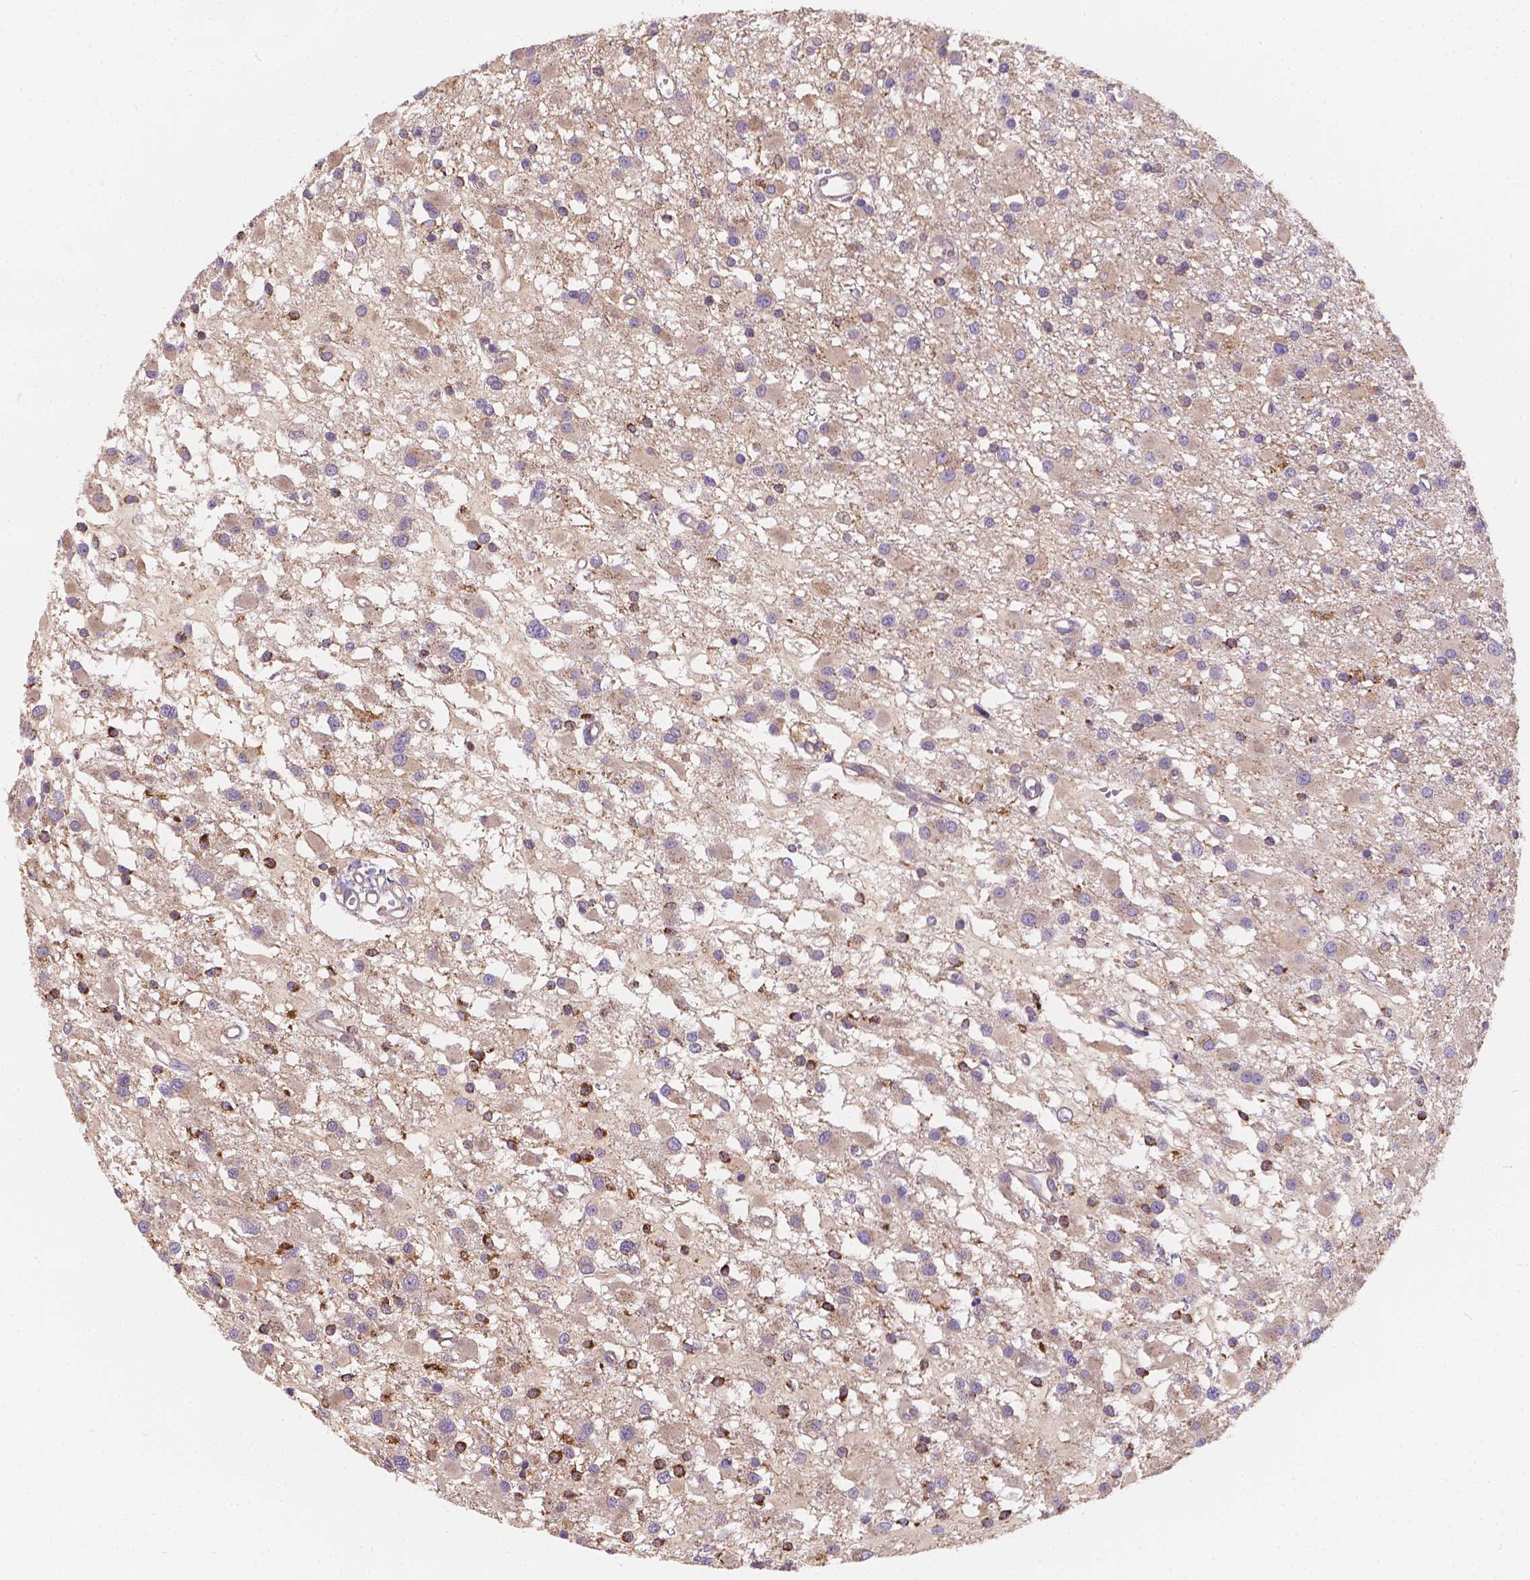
{"staining": {"intensity": "moderate", "quantity": "25%-75%", "location": "cytoplasmic/membranous"}, "tissue": "glioma", "cell_type": "Tumor cells", "image_type": "cancer", "snomed": [{"axis": "morphology", "description": "Glioma, malignant, High grade"}, {"axis": "topography", "description": "Brain"}], "caption": "This is an image of IHC staining of malignant glioma (high-grade), which shows moderate expression in the cytoplasmic/membranous of tumor cells.", "gene": "CDK10", "patient": {"sex": "male", "age": 54}}